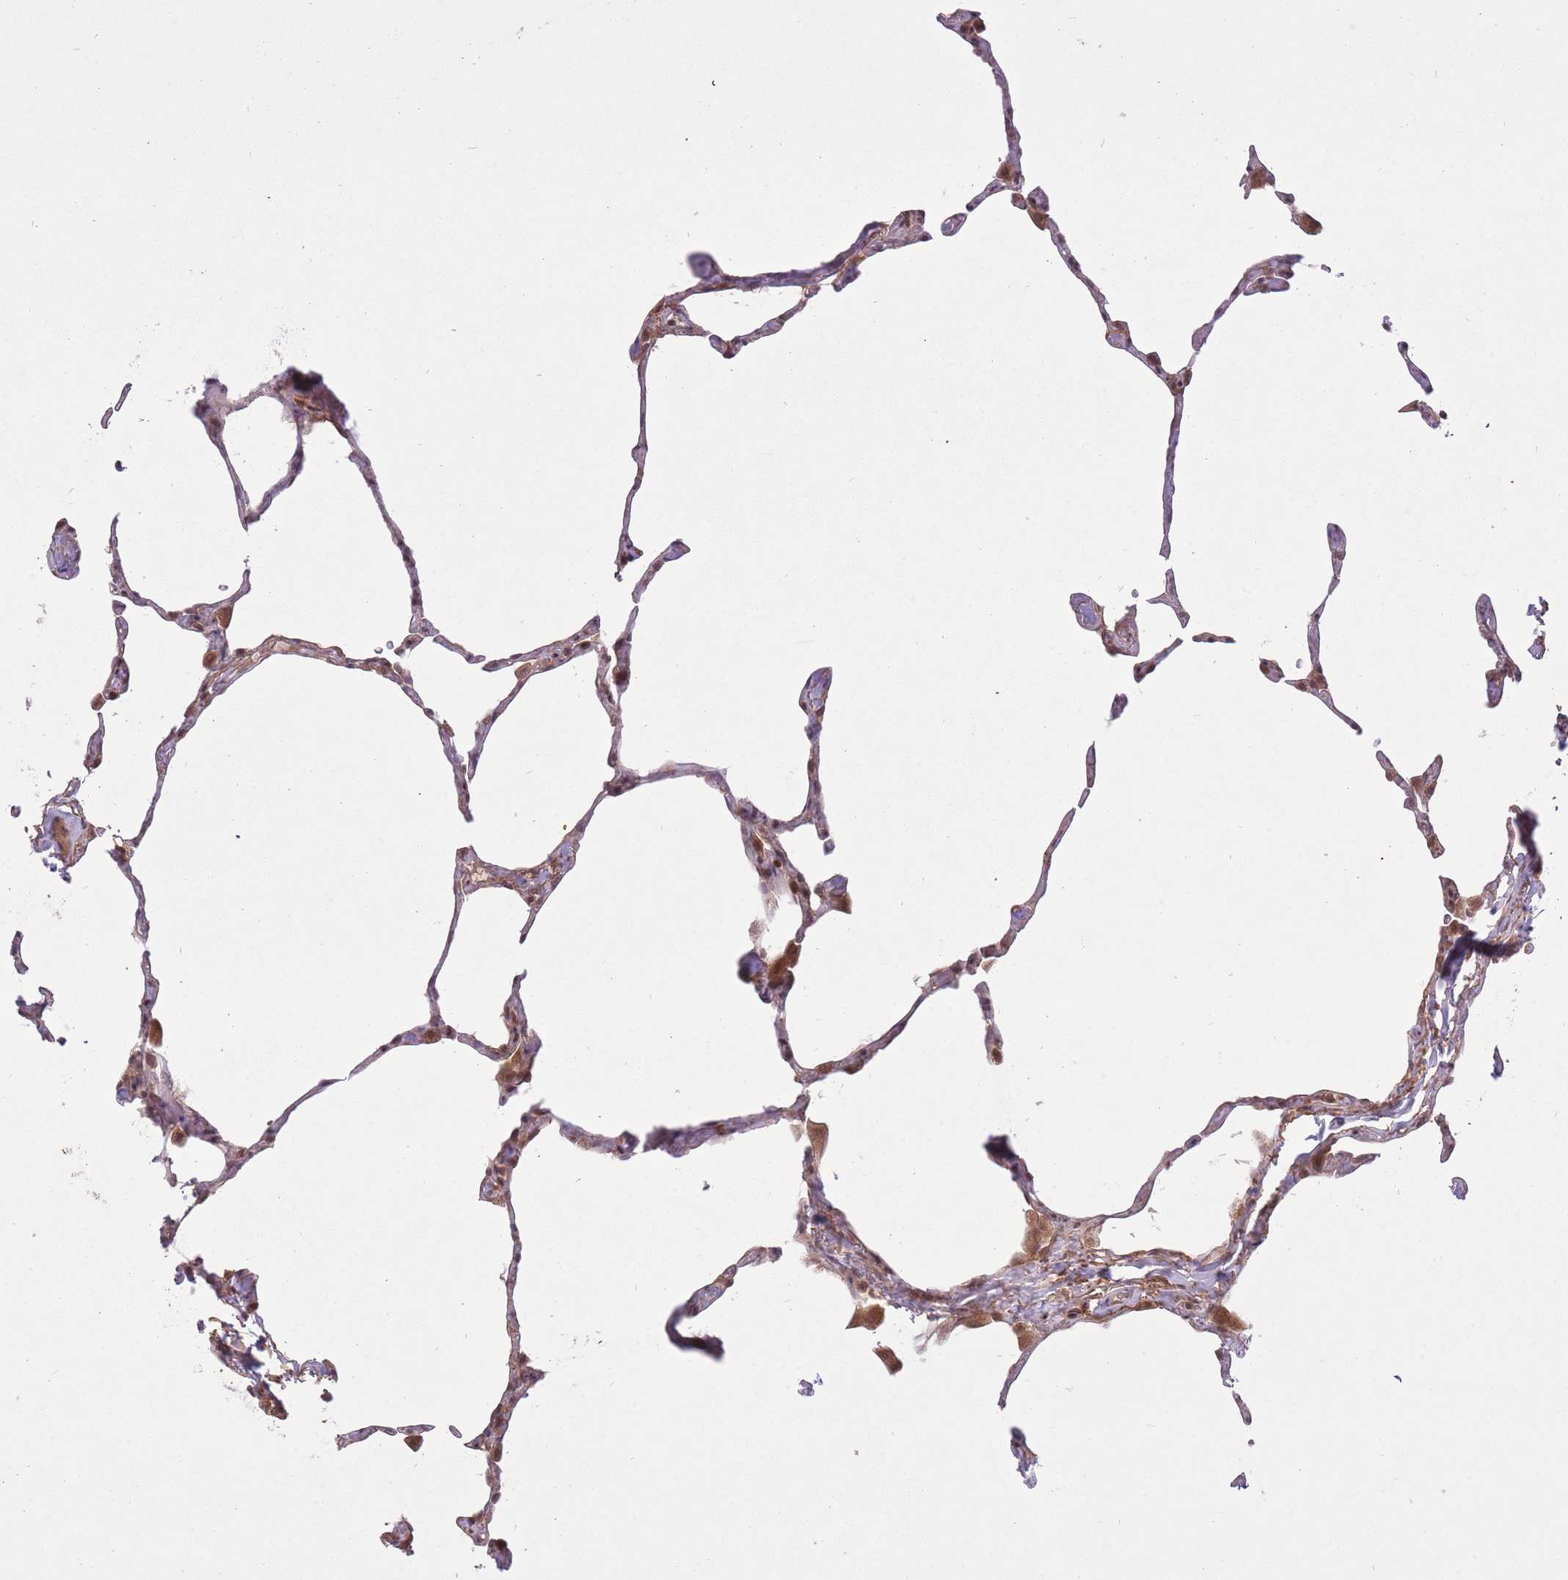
{"staining": {"intensity": "moderate", "quantity": "25%-75%", "location": "cytoplasmic/membranous"}, "tissue": "lung", "cell_type": "Alveolar cells", "image_type": "normal", "snomed": [{"axis": "morphology", "description": "Normal tissue, NOS"}, {"axis": "topography", "description": "Lung"}], "caption": "High-magnification brightfield microscopy of unremarkable lung stained with DAB (3,3'-diaminobenzidine) (brown) and counterstained with hematoxylin (blue). alveolar cells exhibit moderate cytoplasmic/membranous positivity is identified in approximately25%-75% of cells.", "gene": "ZNF391", "patient": {"sex": "male", "age": 65}}